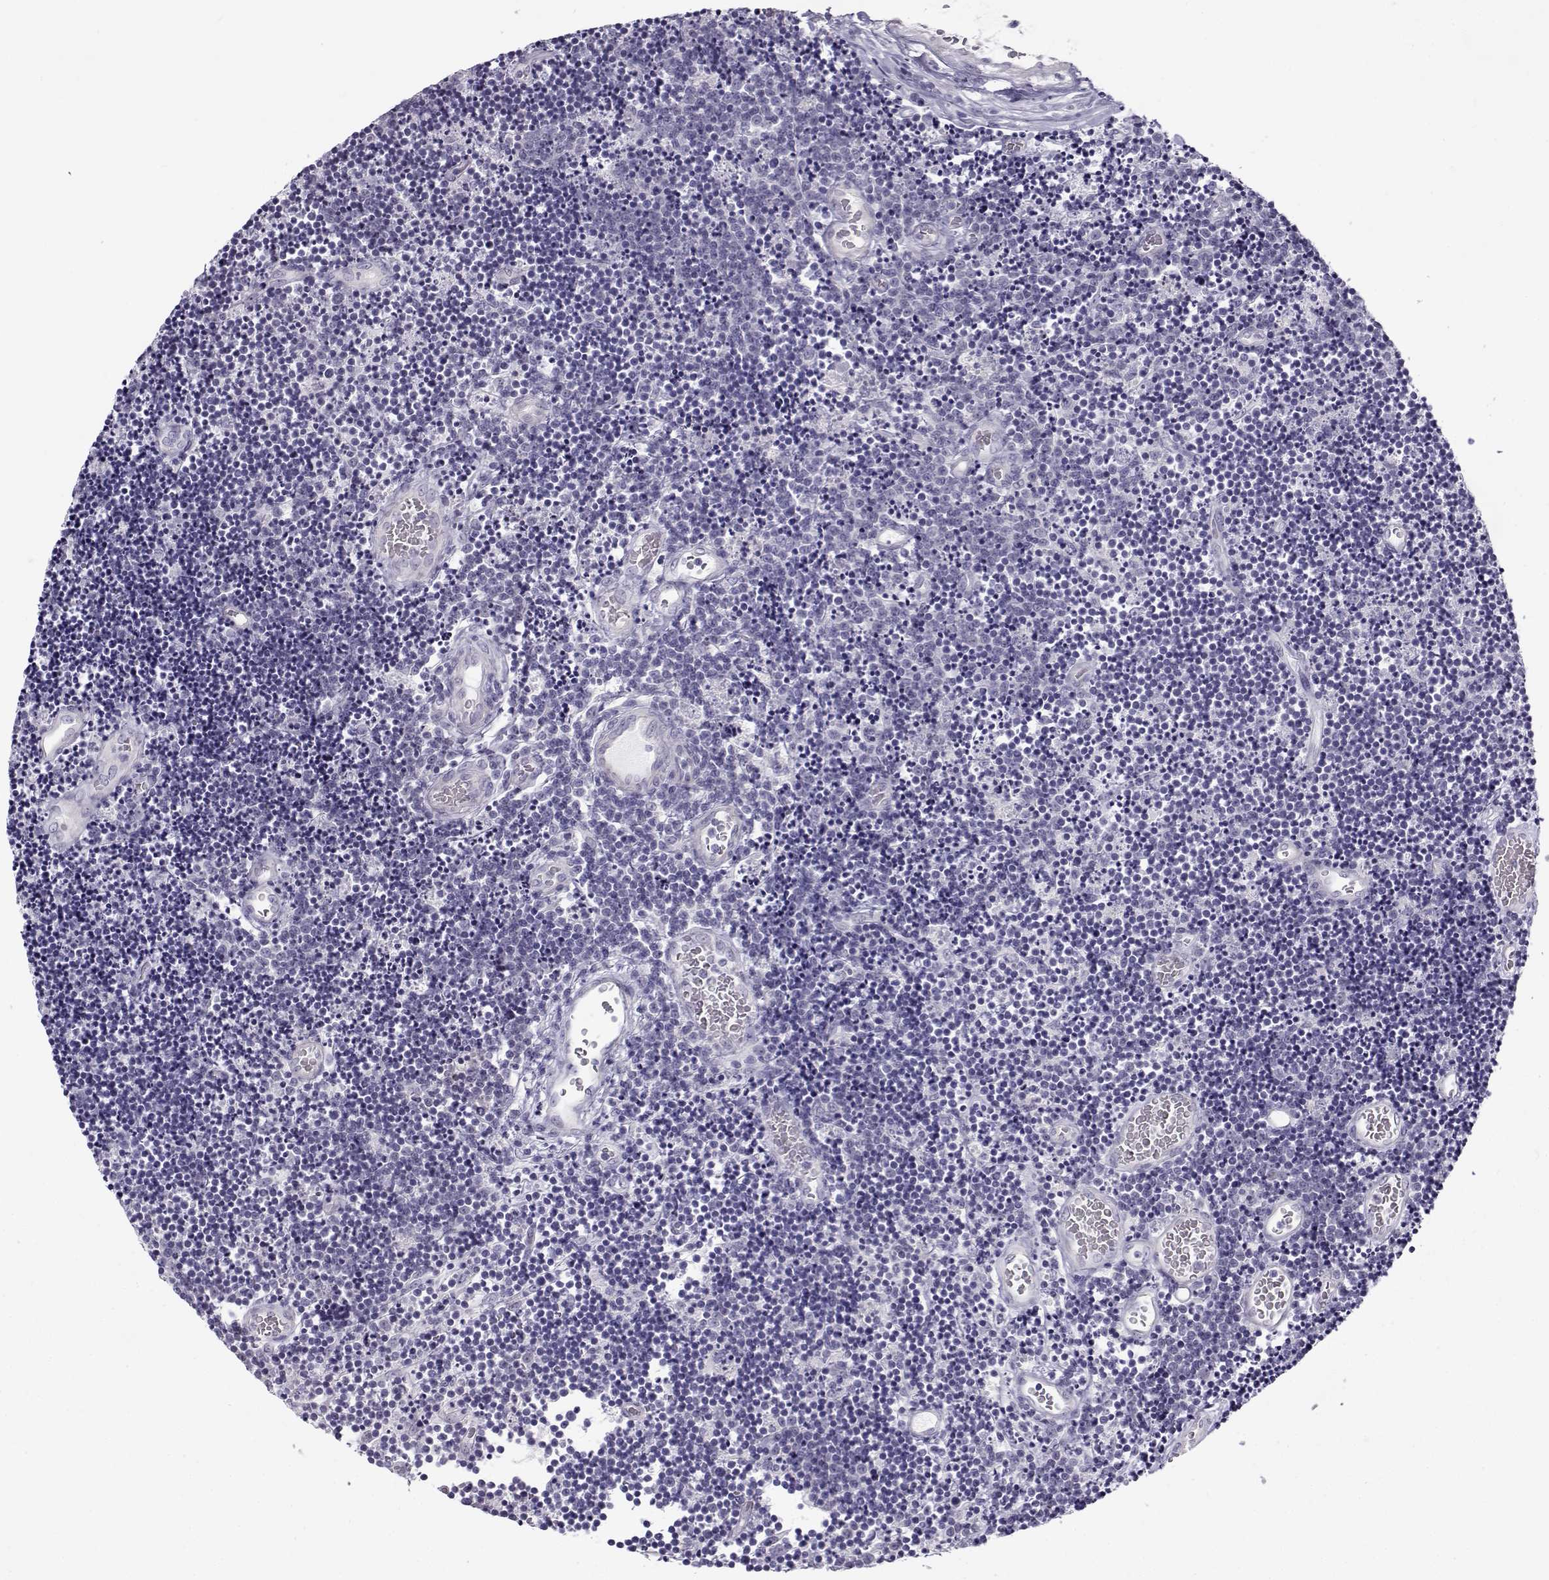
{"staining": {"intensity": "negative", "quantity": "none", "location": "none"}, "tissue": "lymphoma", "cell_type": "Tumor cells", "image_type": "cancer", "snomed": [{"axis": "morphology", "description": "Malignant lymphoma, non-Hodgkin's type, Low grade"}, {"axis": "topography", "description": "Brain"}], "caption": "Tumor cells show no significant protein positivity in low-grade malignant lymphoma, non-Hodgkin's type. Nuclei are stained in blue.", "gene": "TEX55", "patient": {"sex": "female", "age": 66}}